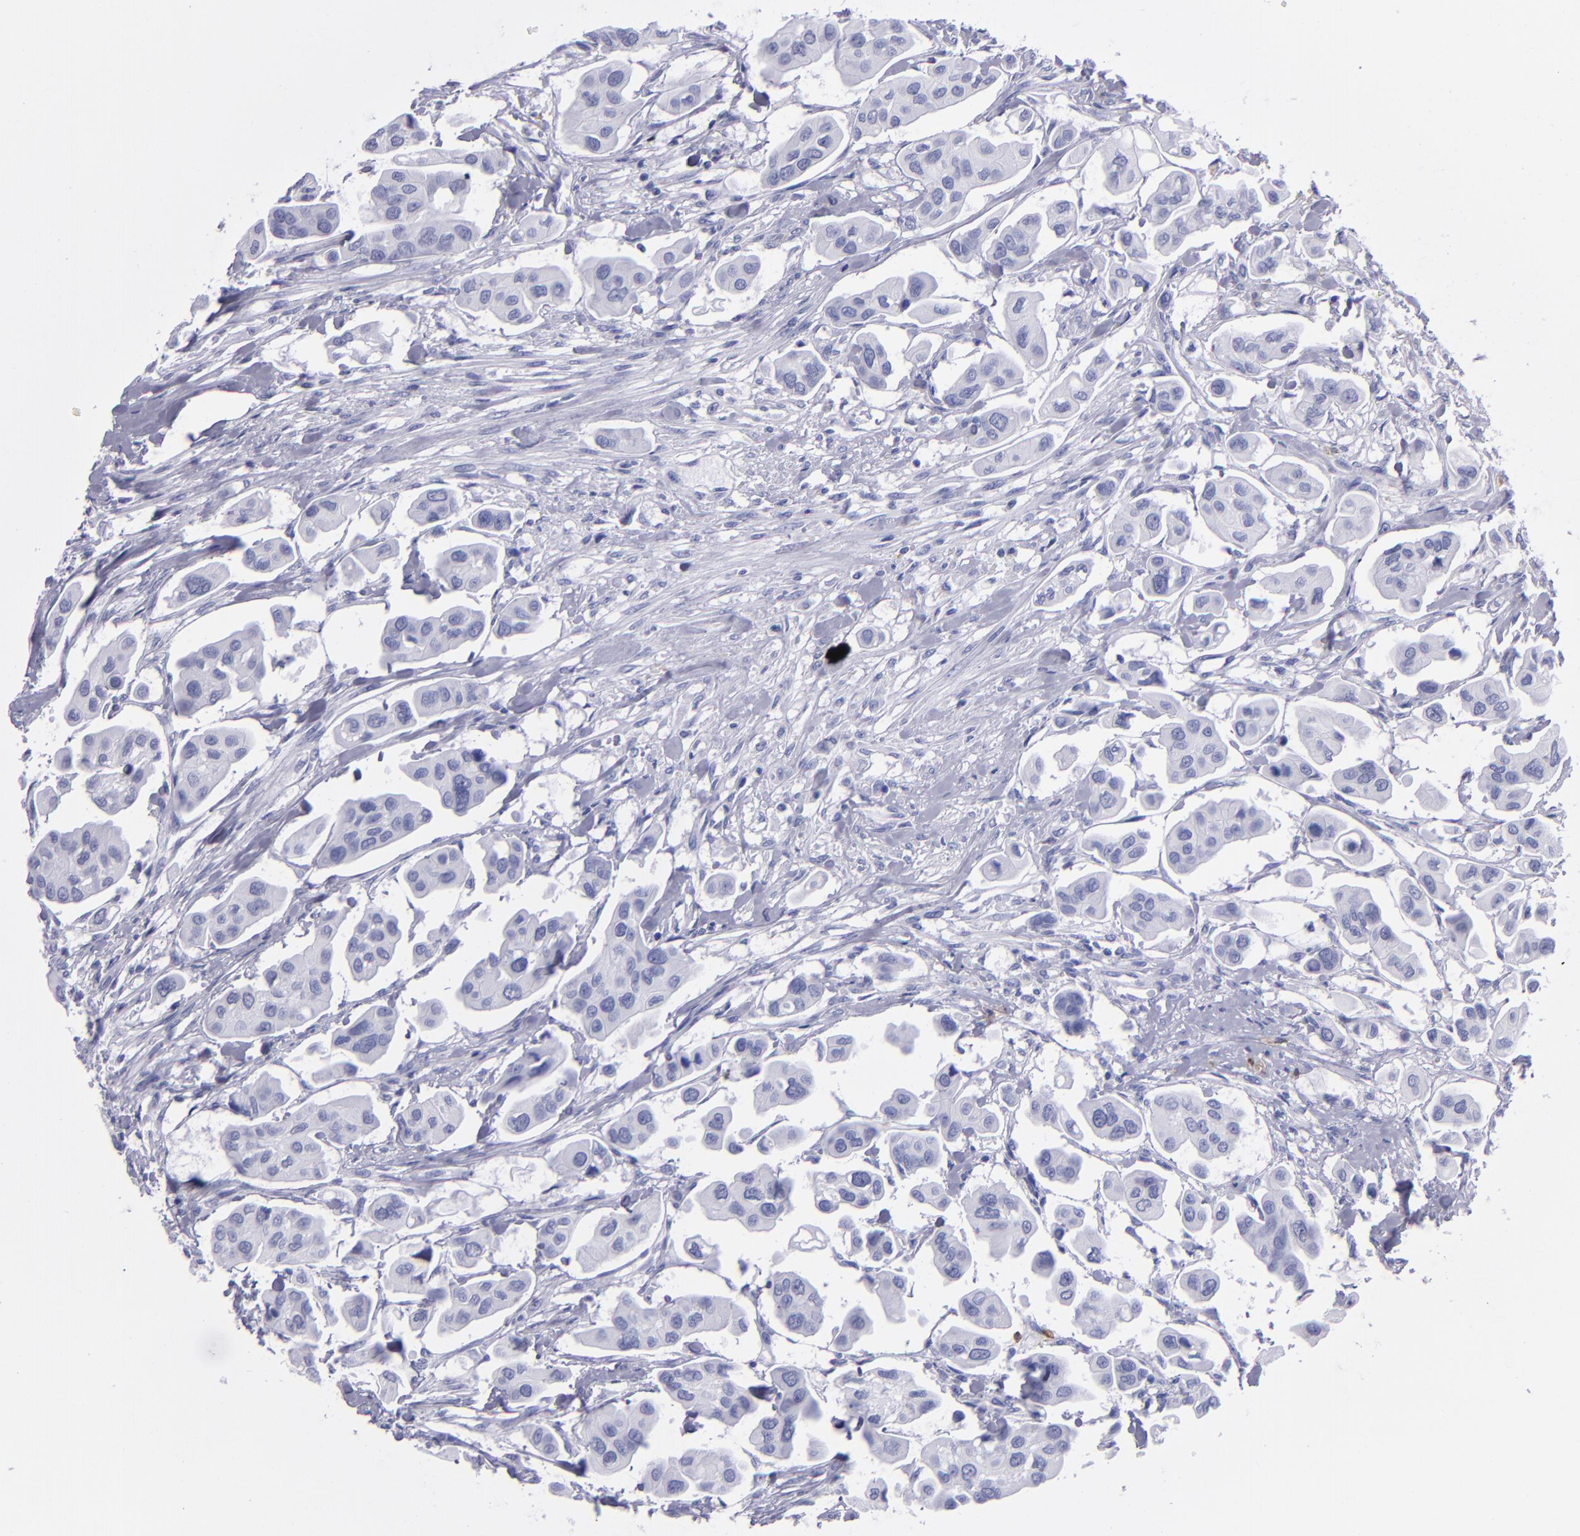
{"staining": {"intensity": "negative", "quantity": "none", "location": "none"}, "tissue": "urothelial cancer", "cell_type": "Tumor cells", "image_type": "cancer", "snomed": [{"axis": "morphology", "description": "Adenocarcinoma, NOS"}, {"axis": "topography", "description": "Urinary bladder"}], "caption": "Immunohistochemistry micrograph of adenocarcinoma stained for a protein (brown), which demonstrates no positivity in tumor cells. (Stains: DAB immunohistochemistry with hematoxylin counter stain, Microscopy: brightfield microscopy at high magnification).", "gene": "CD38", "patient": {"sex": "male", "age": 61}}